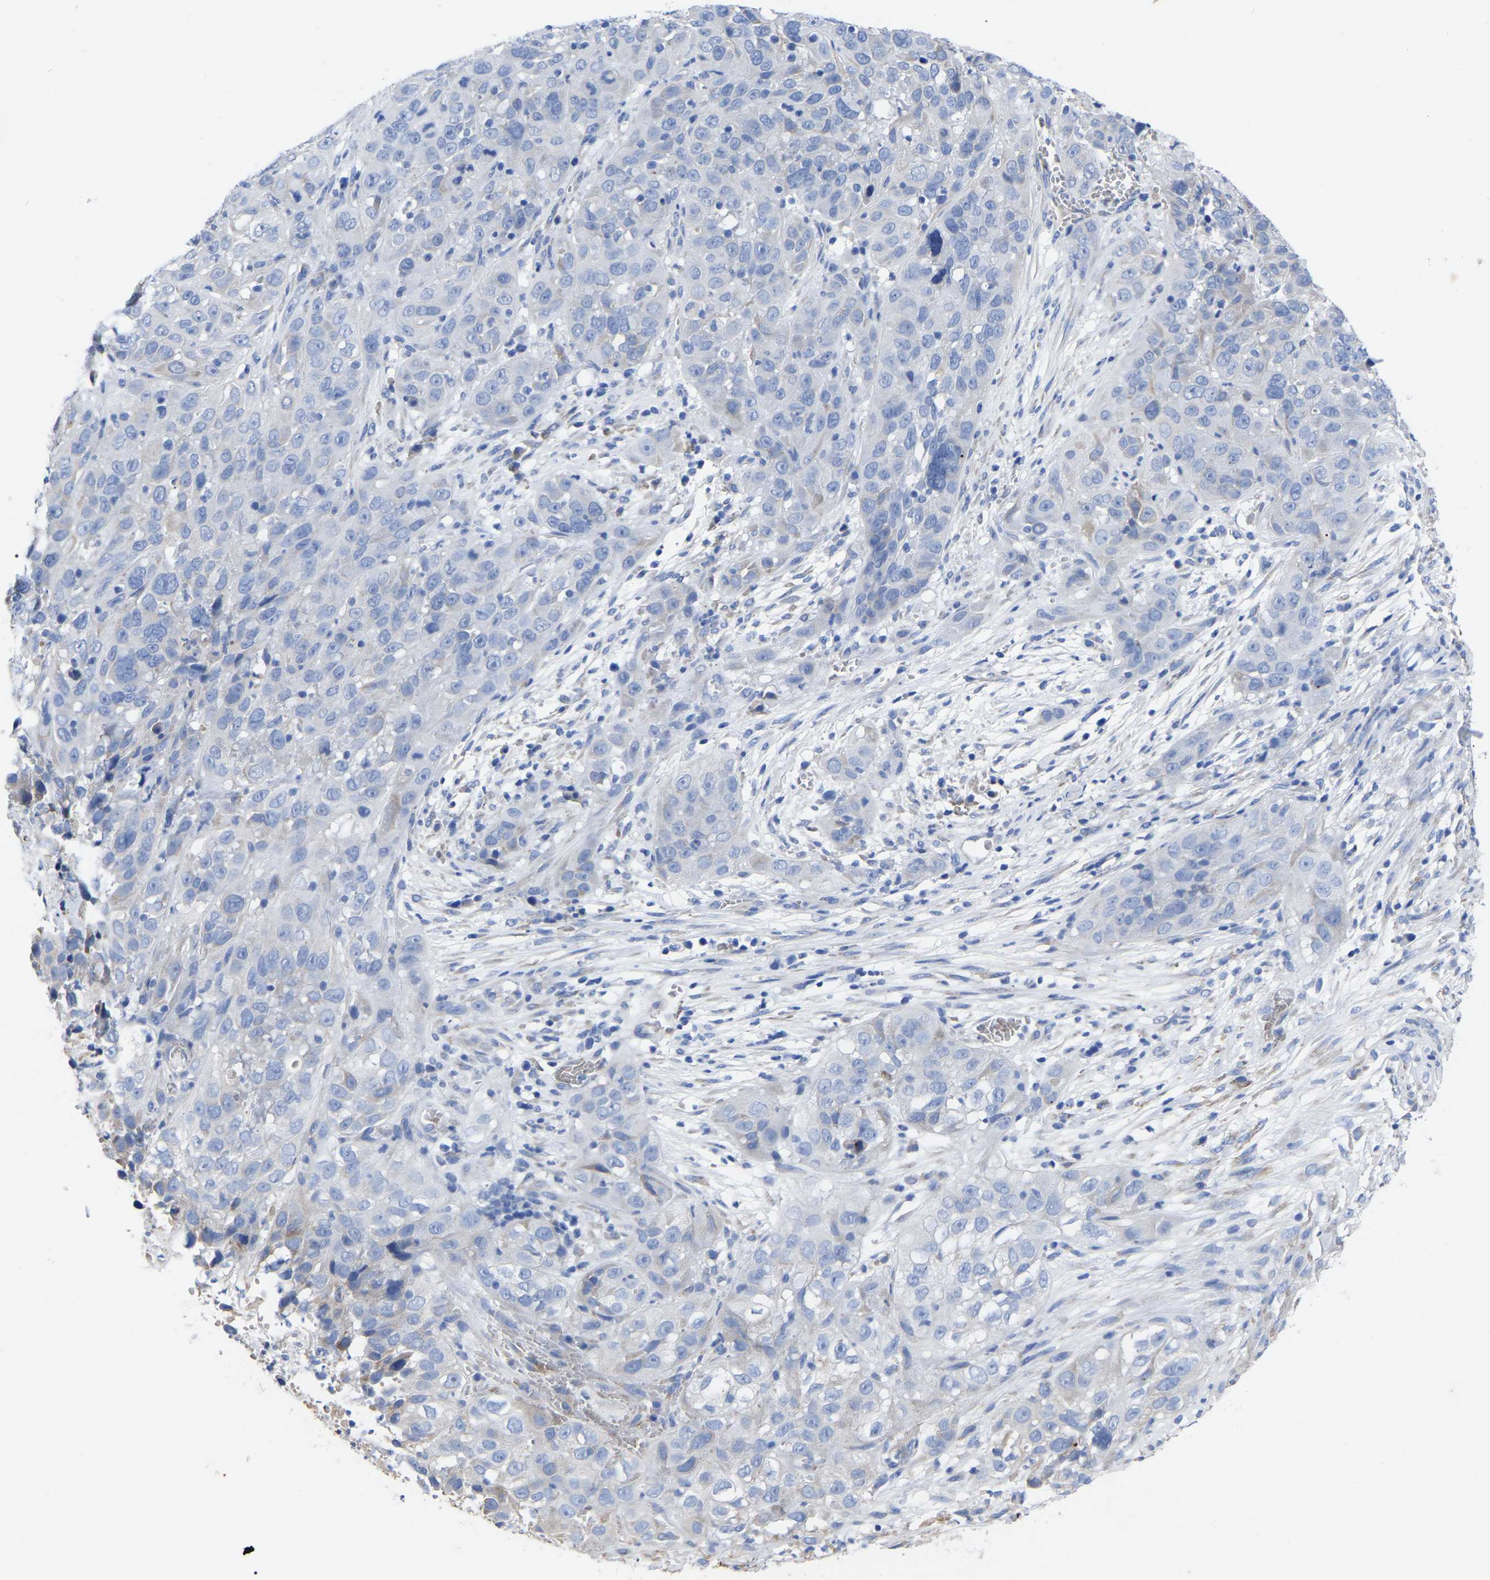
{"staining": {"intensity": "negative", "quantity": "none", "location": "none"}, "tissue": "cervical cancer", "cell_type": "Tumor cells", "image_type": "cancer", "snomed": [{"axis": "morphology", "description": "Squamous cell carcinoma, NOS"}, {"axis": "topography", "description": "Cervix"}], "caption": "High power microscopy photomicrograph of an immunohistochemistry photomicrograph of cervical cancer (squamous cell carcinoma), revealing no significant staining in tumor cells.", "gene": "GDF3", "patient": {"sex": "female", "age": 32}}